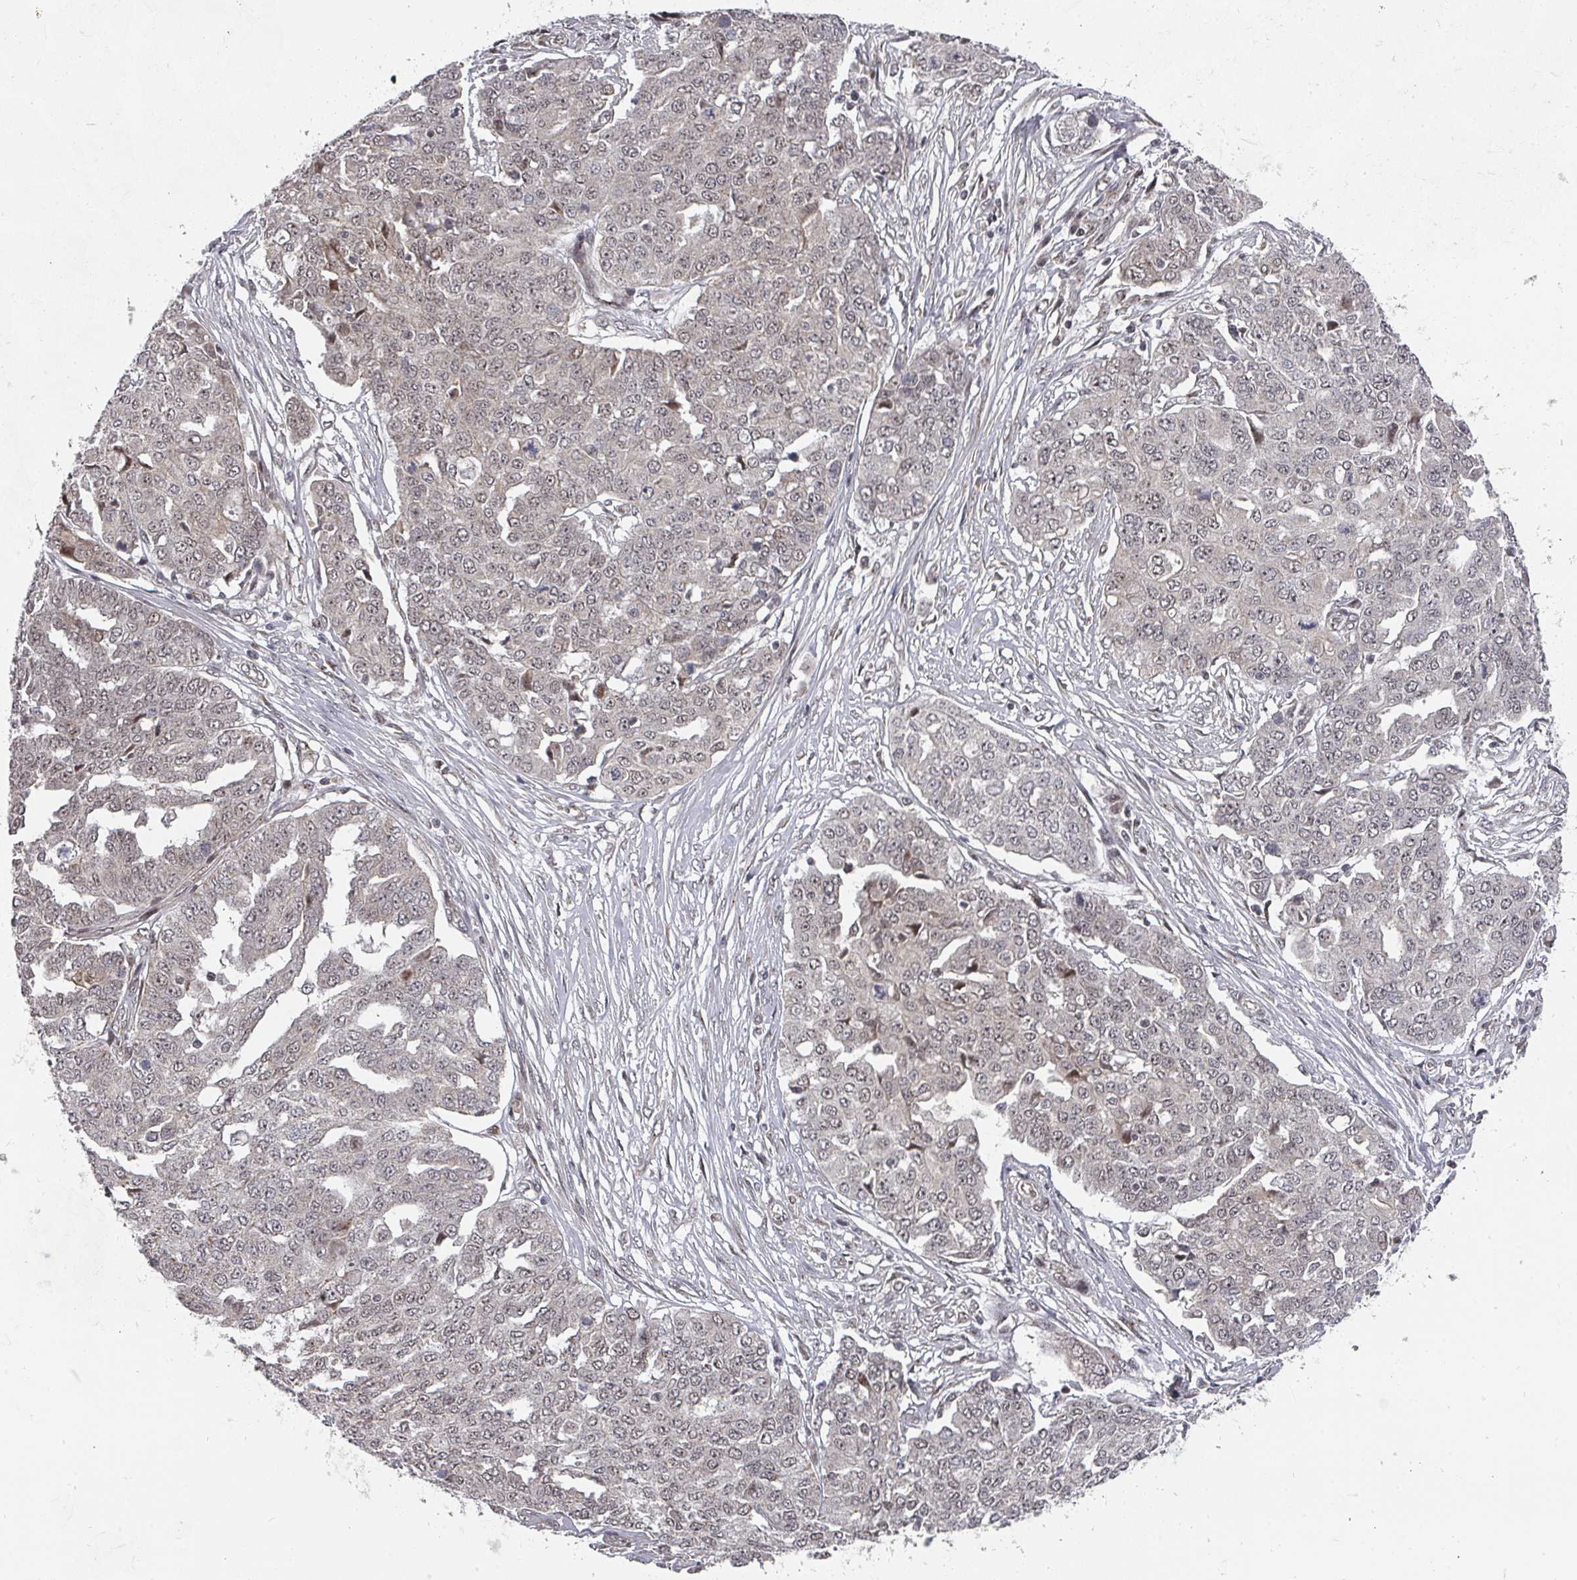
{"staining": {"intensity": "weak", "quantity": ">75%", "location": "nuclear"}, "tissue": "ovarian cancer", "cell_type": "Tumor cells", "image_type": "cancer", "snomed": [{"axis": "morphology", "description": "Cystadenocarcinoma, serous, NOS"}, {"axis": "topography", "description": "Soft tissue"}, {"axis": "topography", "description": "Ovary"}], "caption": "A brown stain shows weak nuclear expression of a protein in ovarian serous cystadenocarcinoma tumor cells. Using DAB (3,3'-diaminobenzidine) (brown) and hematoxylin (blue) stains, captured at high magnification using brightfield microscopy.", "gene": "KIF1C", "patient": {"sex": "female", "age": 57}}